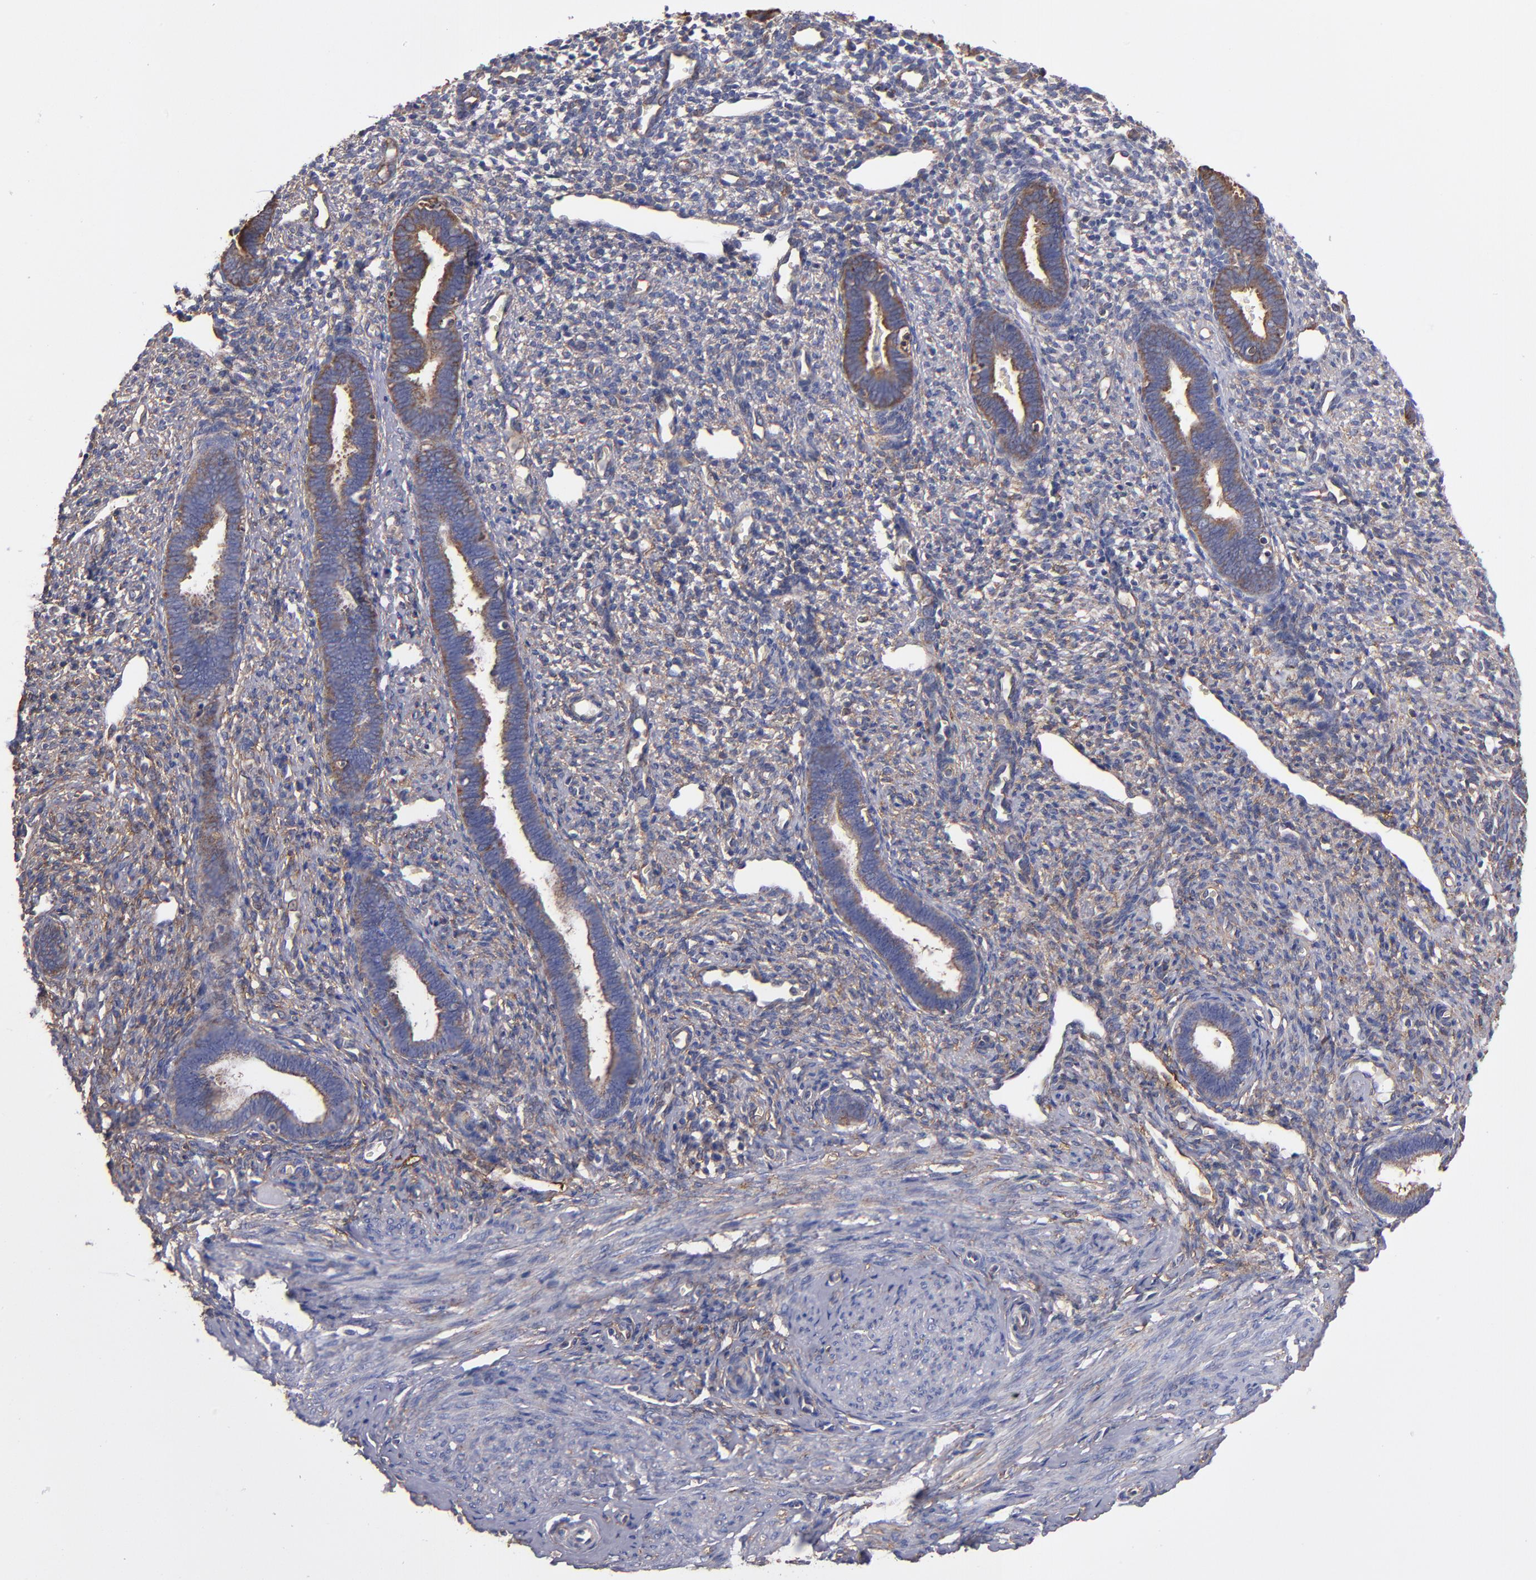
{"staining": {"intensity": "moderate", "quantity": "<25%", "location": "cytoplasmic/membranous"}, "tissue": "endometrium", "cell_type": "Cells in endometrial stroma", "image_type": "normal", "snomed": [{"axis": "morphology", "description": "Normal tissue, NOS"}, {"axis": "topography", "description": "Endometrium"}], "caption": "Protein expression by IHC displays moderate cytoplasmic/membranous positivity in approximately <25% of cells in endometrial stroma in normal endometrium.", "gene": "MVP", "patient": {"sex": "female", "age": 27}}